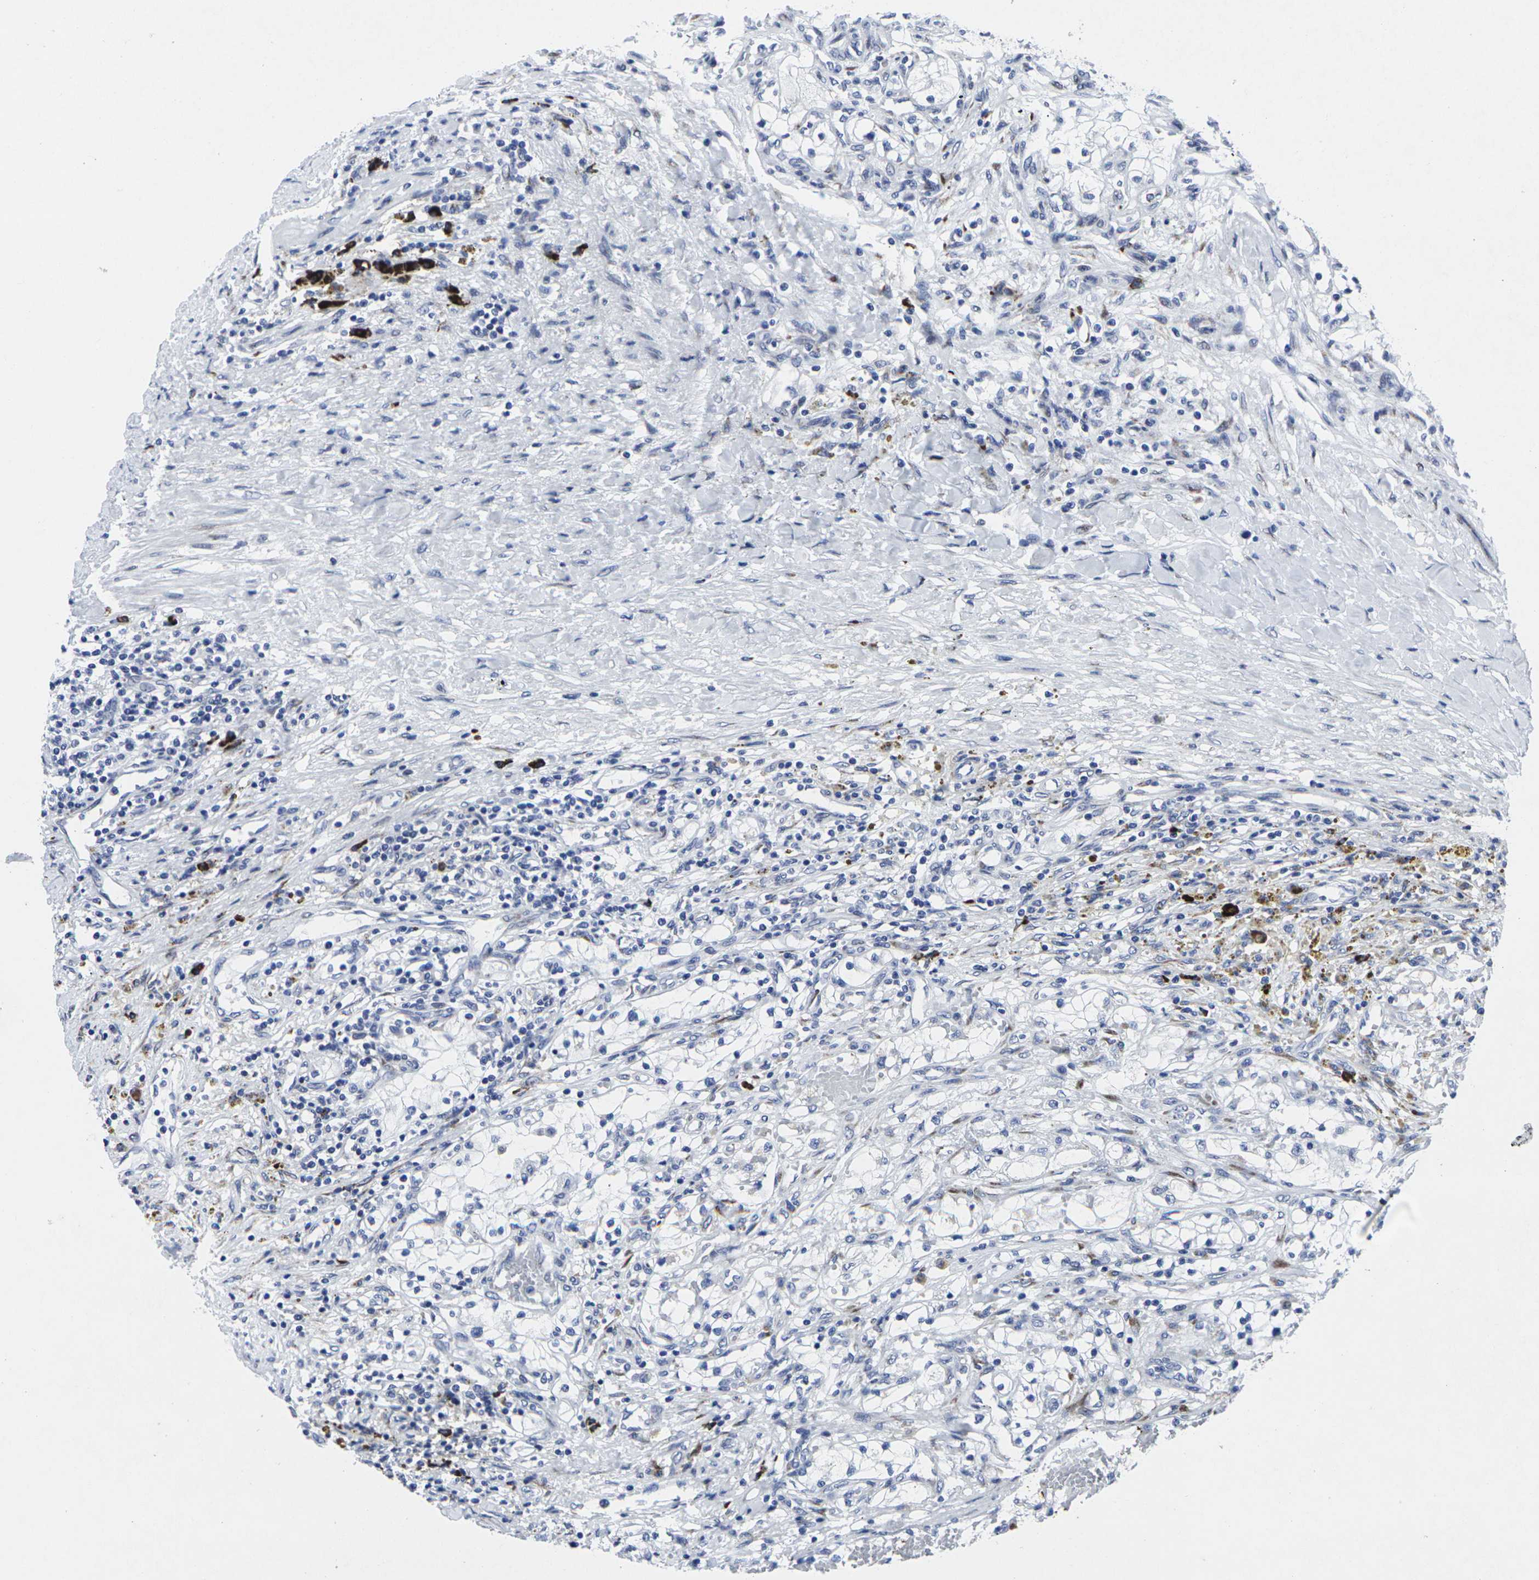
{"staining": {"intensity": "negative", "quantity": "none", "location": "none"}, "tissue": "renal cancer", "cell_type": "Tumor cells", "image_type": "cancer", "snomed": [{"axis": "morphology", "description": "Adenocarcinoma, NOS"}, {"axis": "topography", "description": "Kidney"}], "caption": "This is an IHC histopathology image of renal adenocarcinoma. There is no staining in tumor cells.", "gene": "RPN1", "patient": {"sex": "male", "age": 68}}